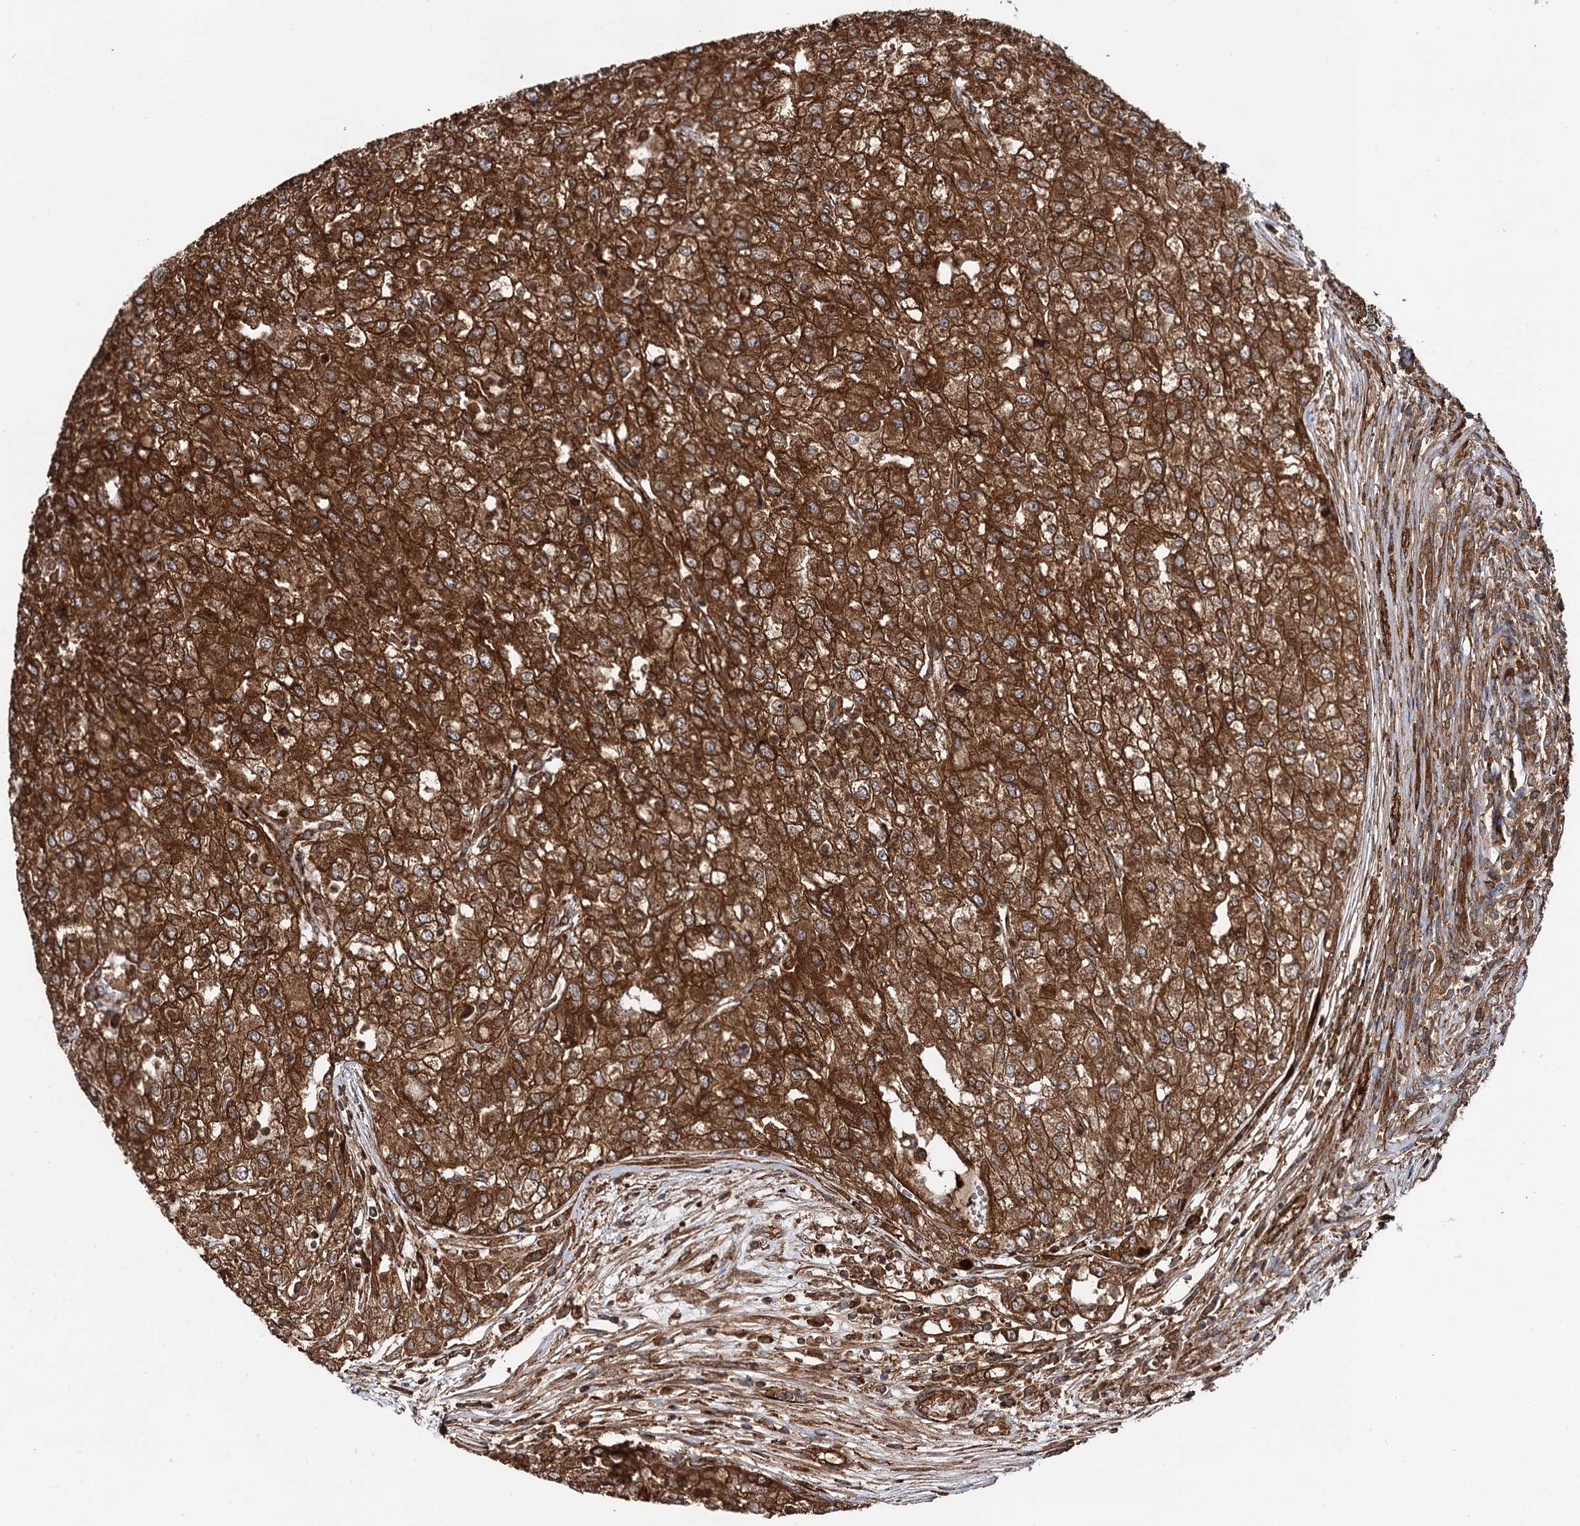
{"staining": {"intensity": "strong", "quantity": ">75%", "location": "cytoplasmic/membranous"}, "tissue": "renal cancer", "cell_type": "Tumor cells", "image_type": "cancer", "snomed": [{"axis": "morphology", "description": "Adenocarcinoma, NOS"}, {"axis": "topography", "description": "Kidney"}], "caption": "Immunohistochemistry of renal cancer exhibits high levels of strong cytoplasmic/membranous staining in about >75% of tumor cells. (brown staining indicates protein expression, while blue staining denotes nuclei).", "gene": "ATP8B4", "patient": {"sex": "female", "age": 54}}